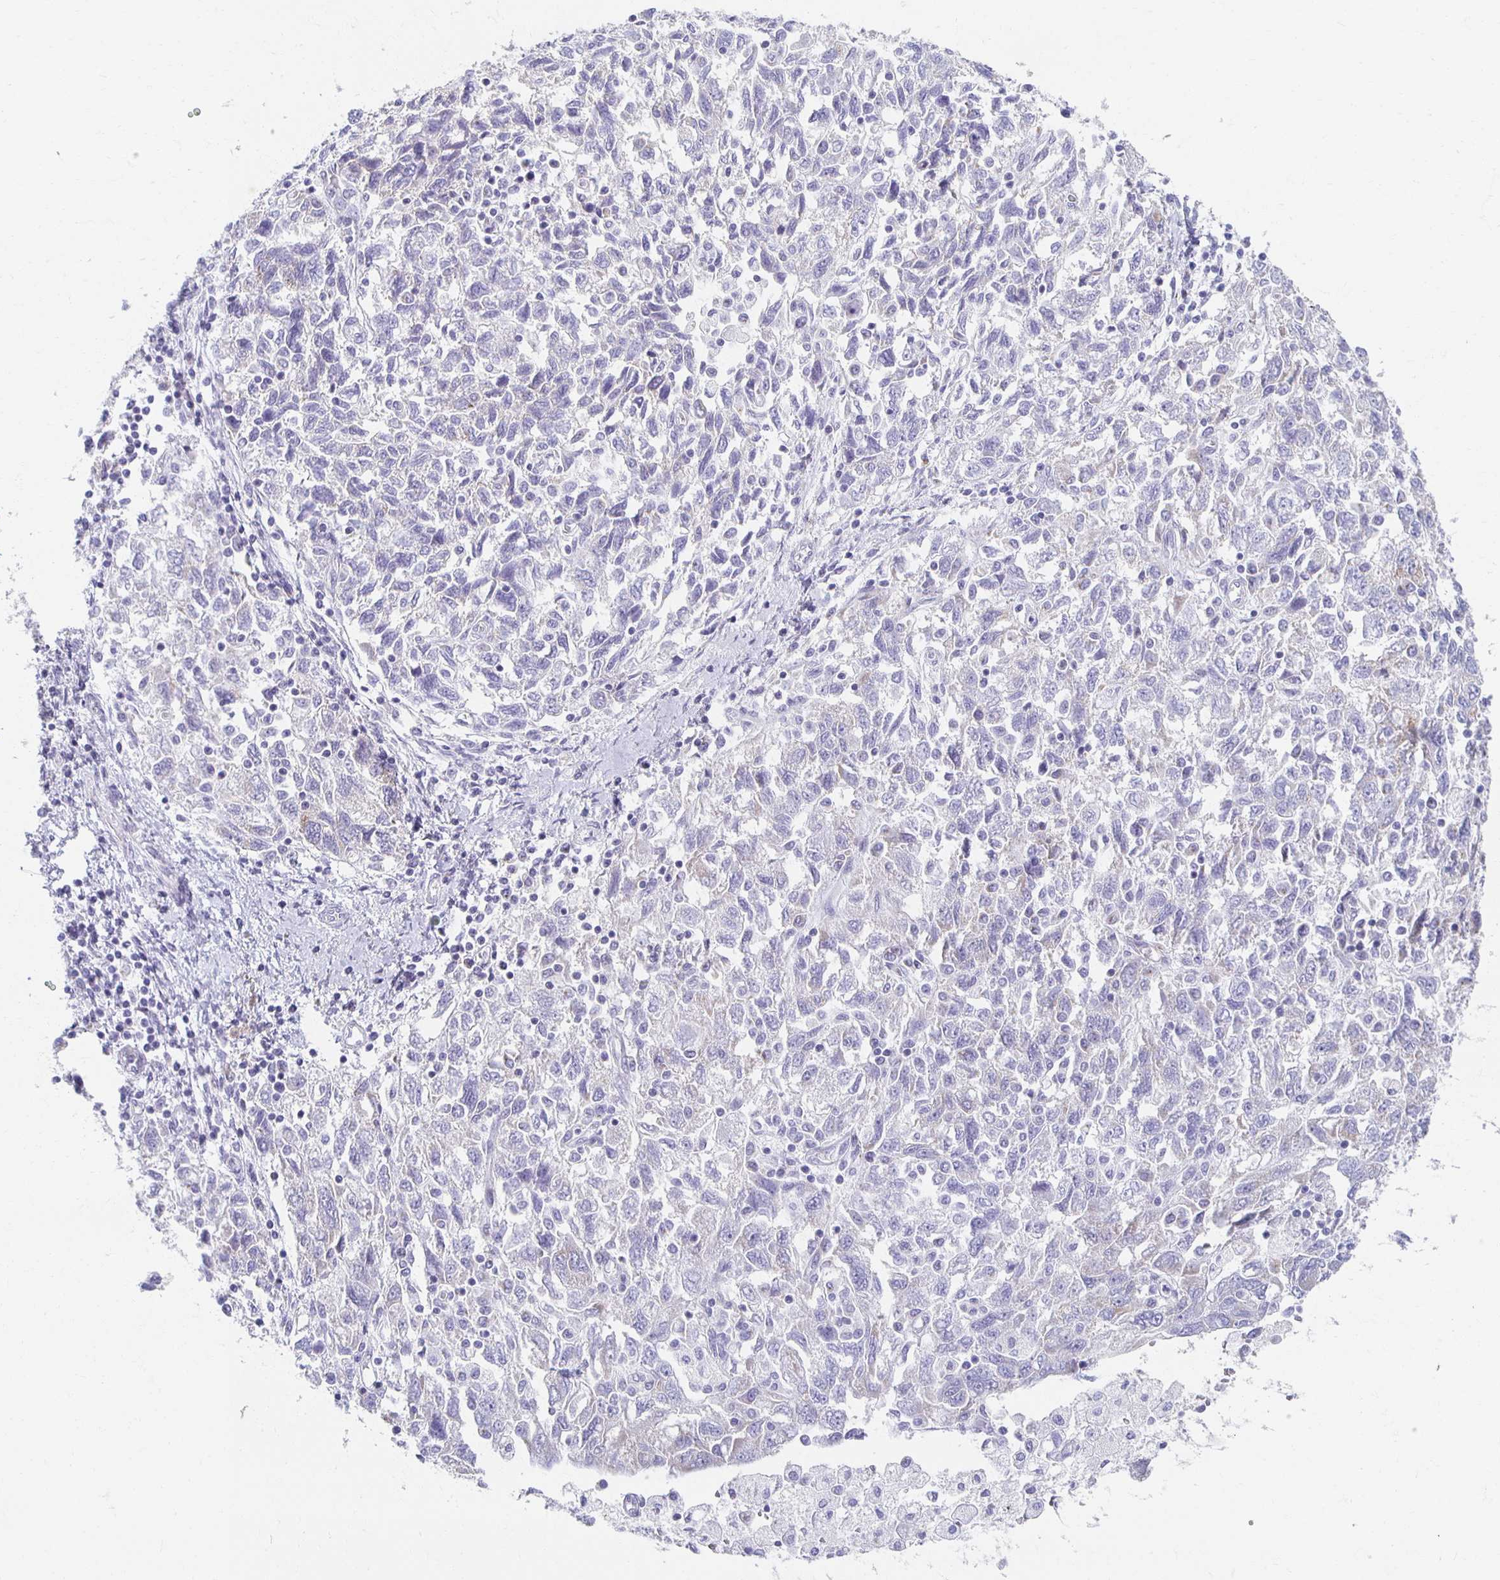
{"staining": {"intensity": "negative", "quantity": "none", "location": "none"}, "tissue": "ovarian cancer", "cell_type": "Tumor cells", "image_type": "cancer", "snomed": [{"axis": "morphology", "description": "Carcinoma, NOS"}, {"axis": "morphology", "description": "Cystadenocarcinoma, serous, NOS"}, {"axis": "topography", "description": "Ovary"}], "caption": "Immunohistochemistry micrograph of neoplastic tissue: ovarian carcinoma stained with DAB displays no significant protein staining in tumor cells.", "gene": "TEX44", "patient": {"sex": "female", "age": 69}}